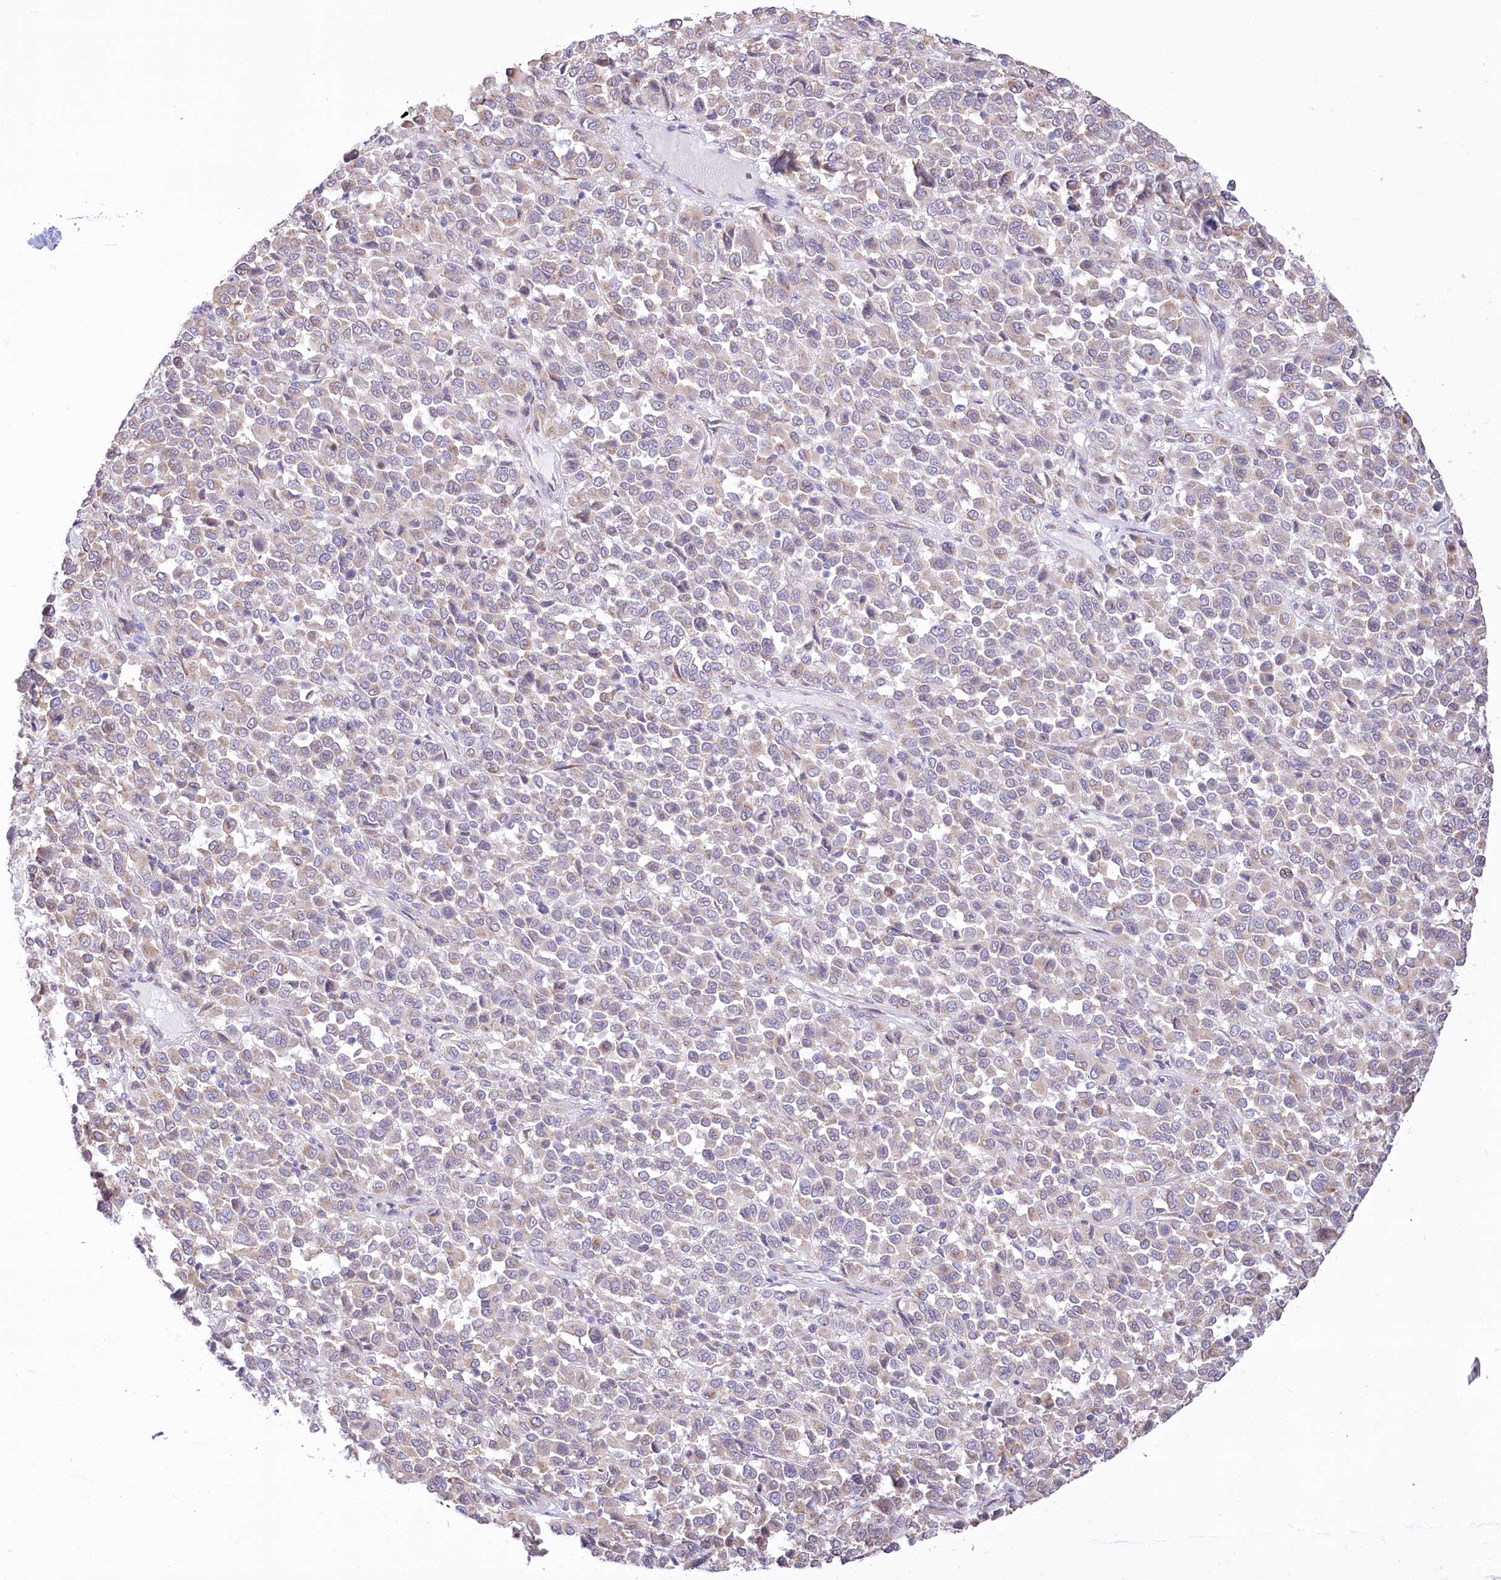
{"staining": {"intensity": "negative", "quantity": "none", "location": "none"}, "tissue": "melanoma", "cell_type": "Tumor cells", "image_type": "cancer", "snomed": [{"axis": "morphology", "description": "Malignant melanoma, Metastatic site"}, {"axis": "topography", "description": "Pancreas"}], "caption": "This is an immunohistochemistry (IHC) photomicrograph of melanoma. There is no positivity in tumor cells.", "gene": "STT3B", "patient": {"sex": "female", "age": 30}}